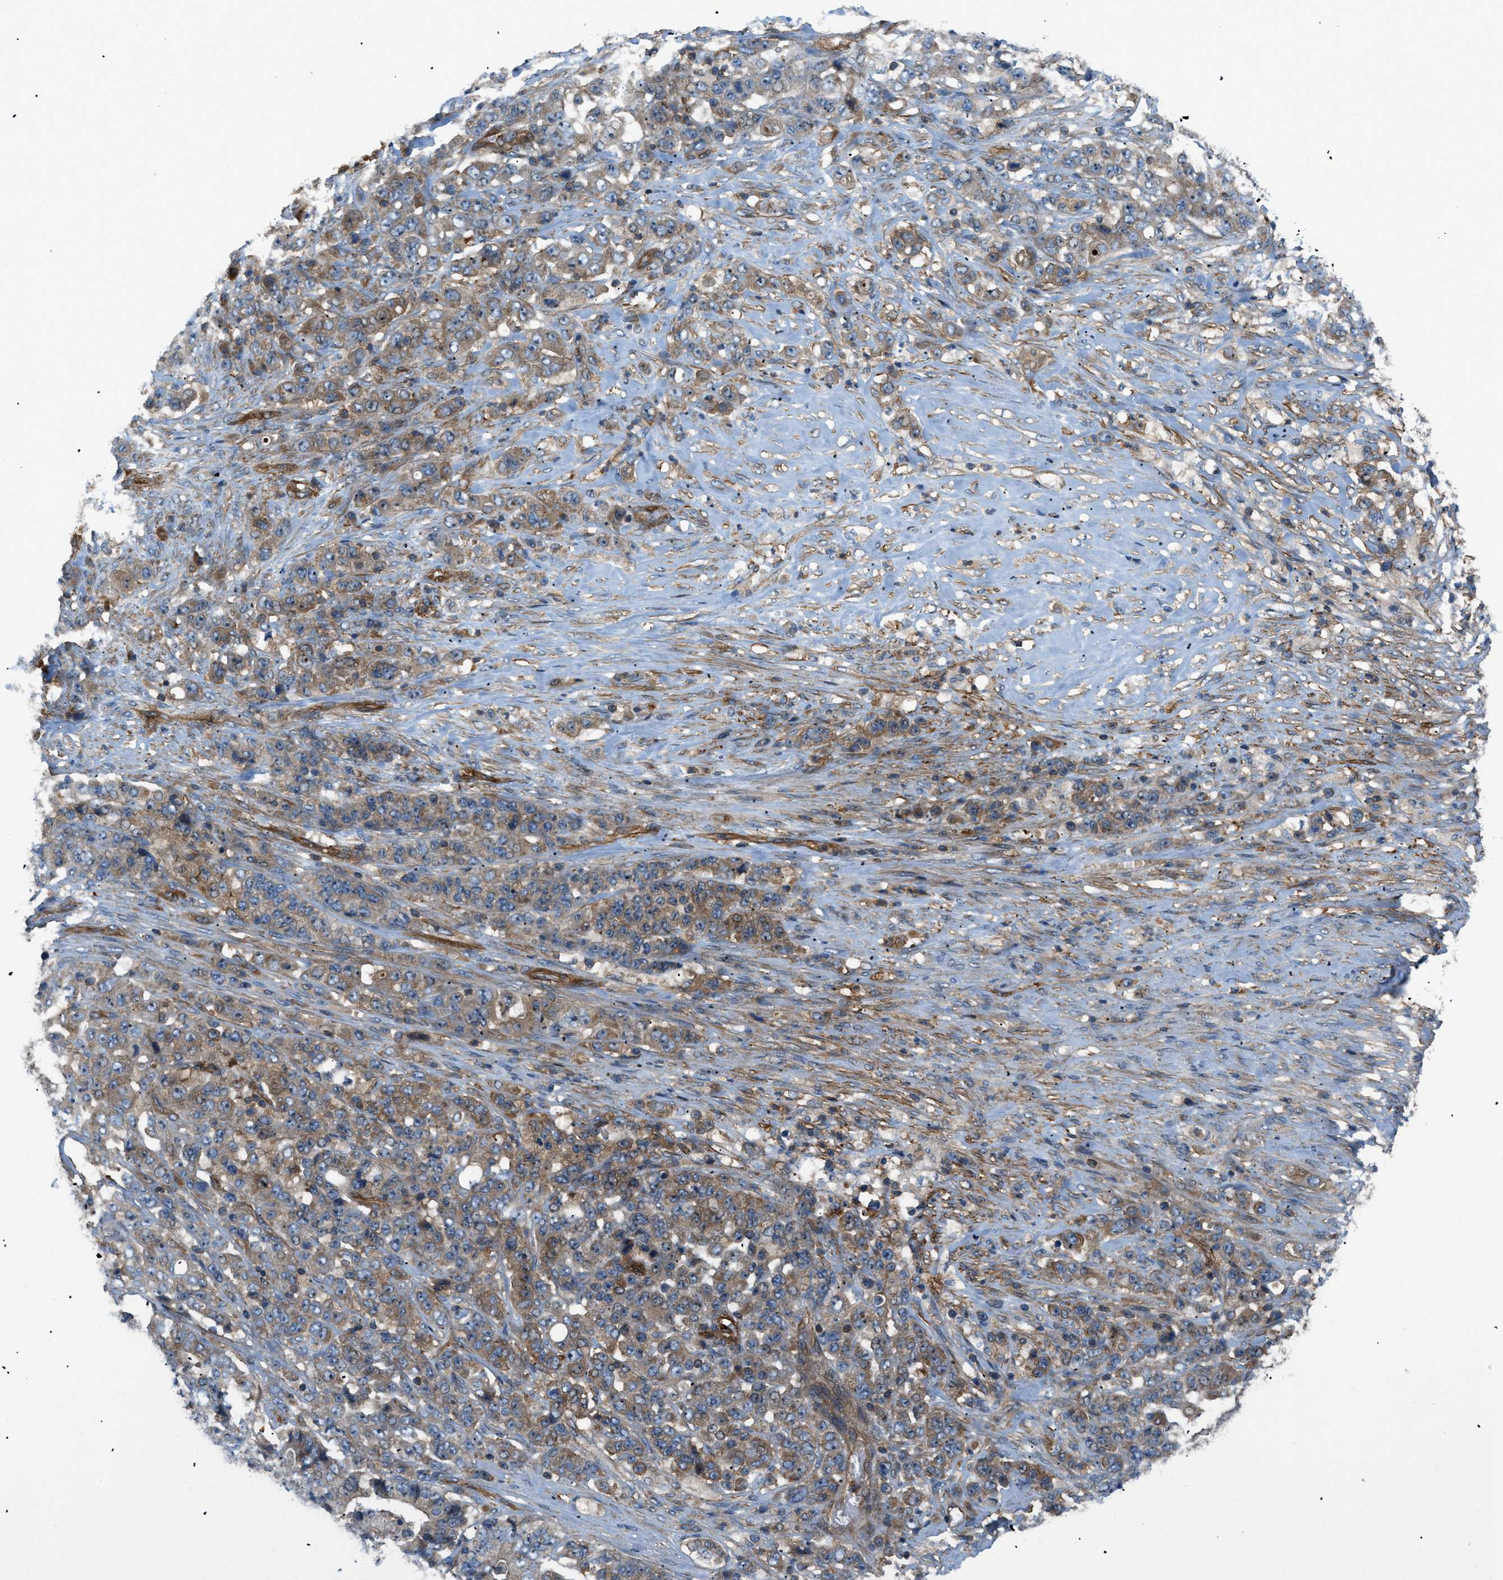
{"staining": {"intensity": "moderate", "quantity": ">75%", "location": "cytoplasmic/membranous"}, "tissue": "stomach cancer", "cell_type": "Tumor cells", "image_type": "cancer", "snomed": [{"axis": "morphology", "description": "Adenocarcinoma, NOS"}, {"axis": "topography", "description": "Stomach"}], "caption": "The photomicrograph exhibits immunohistochemical staining of stomach adenocarcinoma. There is moderate cytoplasmic/membranous expression is present in about >75% of tumor cells.", "gene": "ATP2A3", "patient": {"sex": "female", "age": 73}}